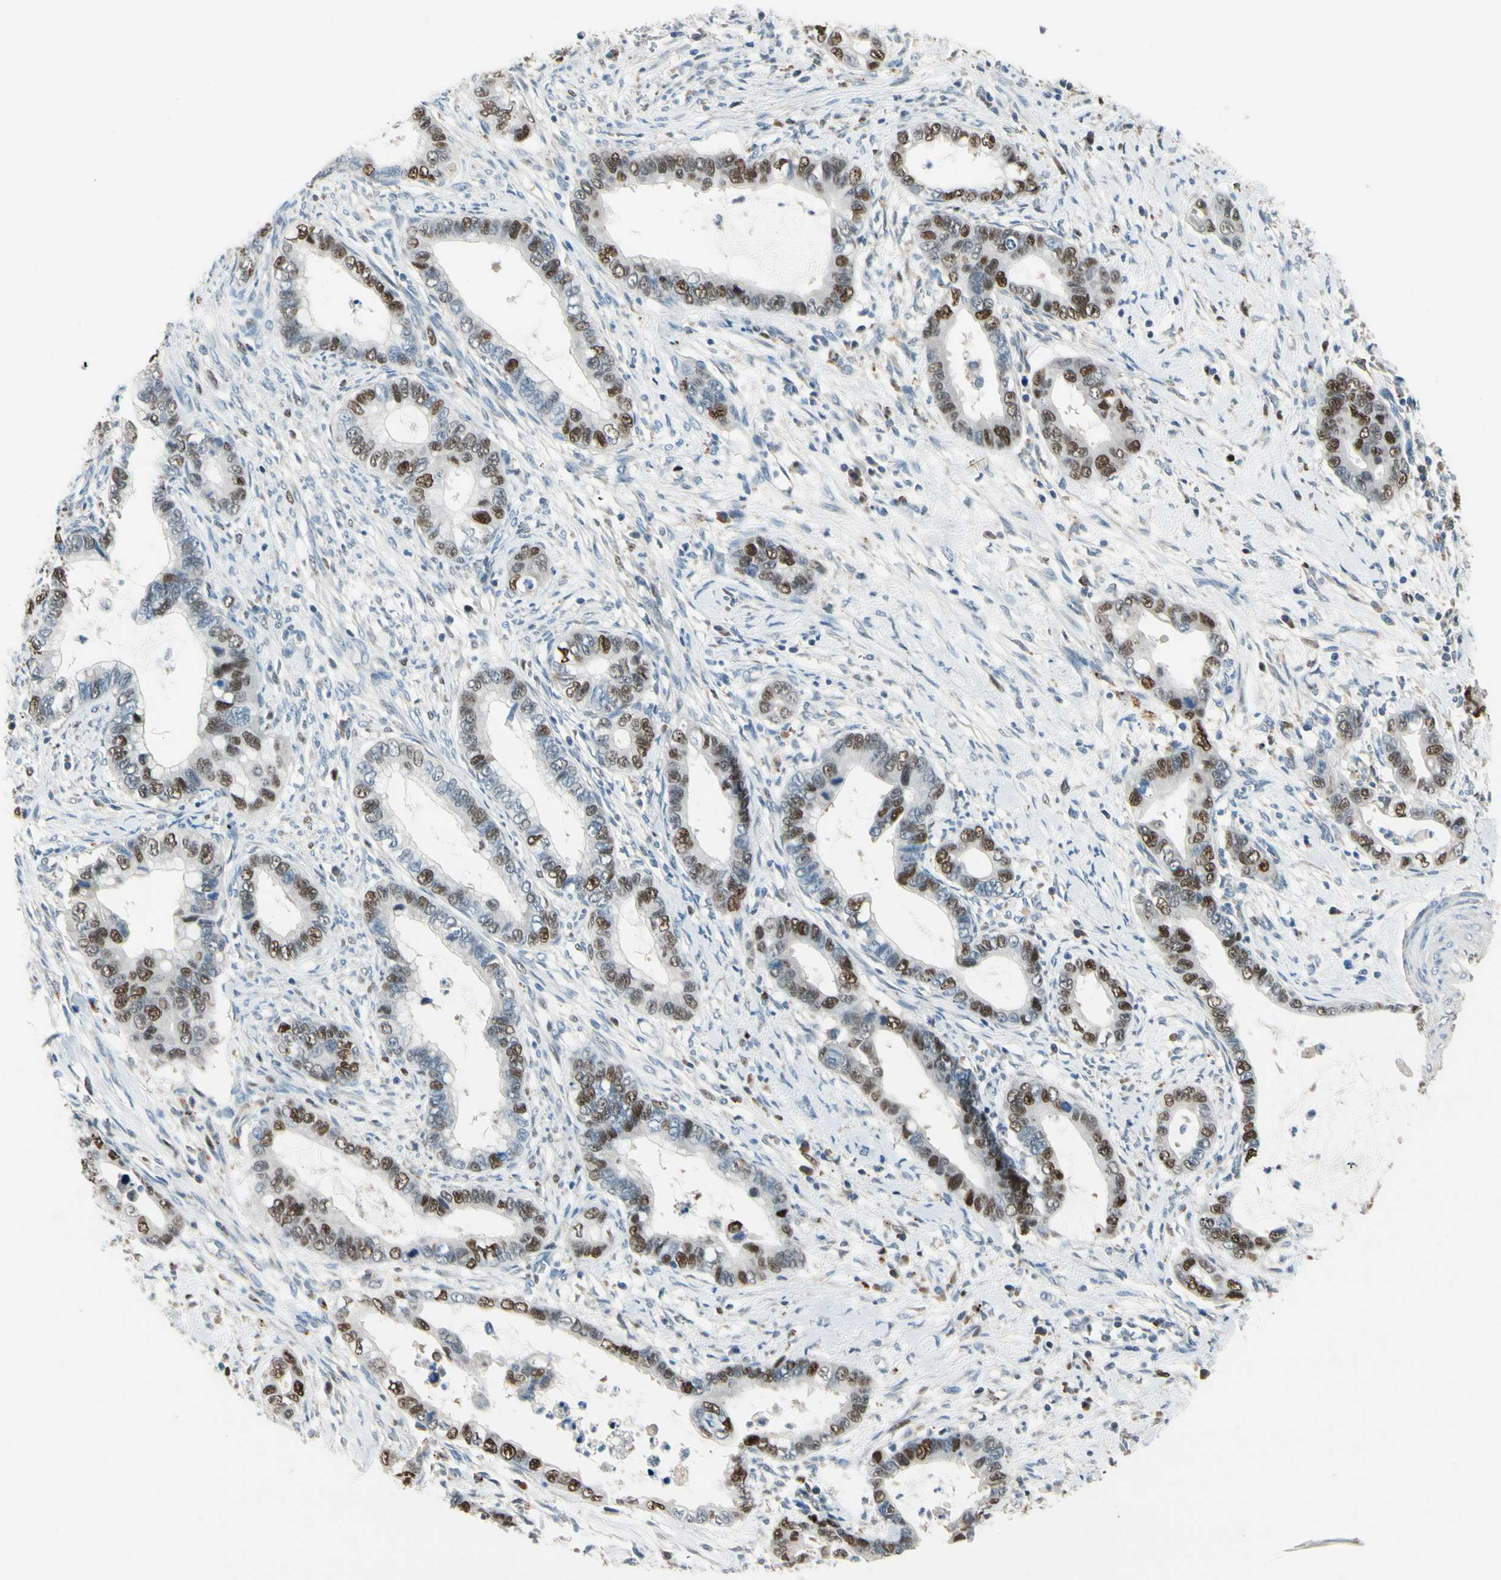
{"staining": {"intensity": "strong", "quantity": "25%-75%", "location": "nuclear"}, "tissue": "cervical cancer", "cell_type": "Tumor cells", "image_type": "cancer", "snomed": [{"axis": "morphology", "description": "Adenocarcinoma, NOS"}, {"axis": "topography", "description": "Cervix"}], "caption": "Immunohistochemistry photomicrograph of neoplastic tissue: human adenocarcinoma (cervical) stained using immunohistochemistry (IHC) demonstrates high levels of strong protein expression localized specifically in the nuclear of tumor cells, appearing as a nuclear brown color.", "gene": "ZKSCAN4", "patient": {"sex": "female", "age": 44}}